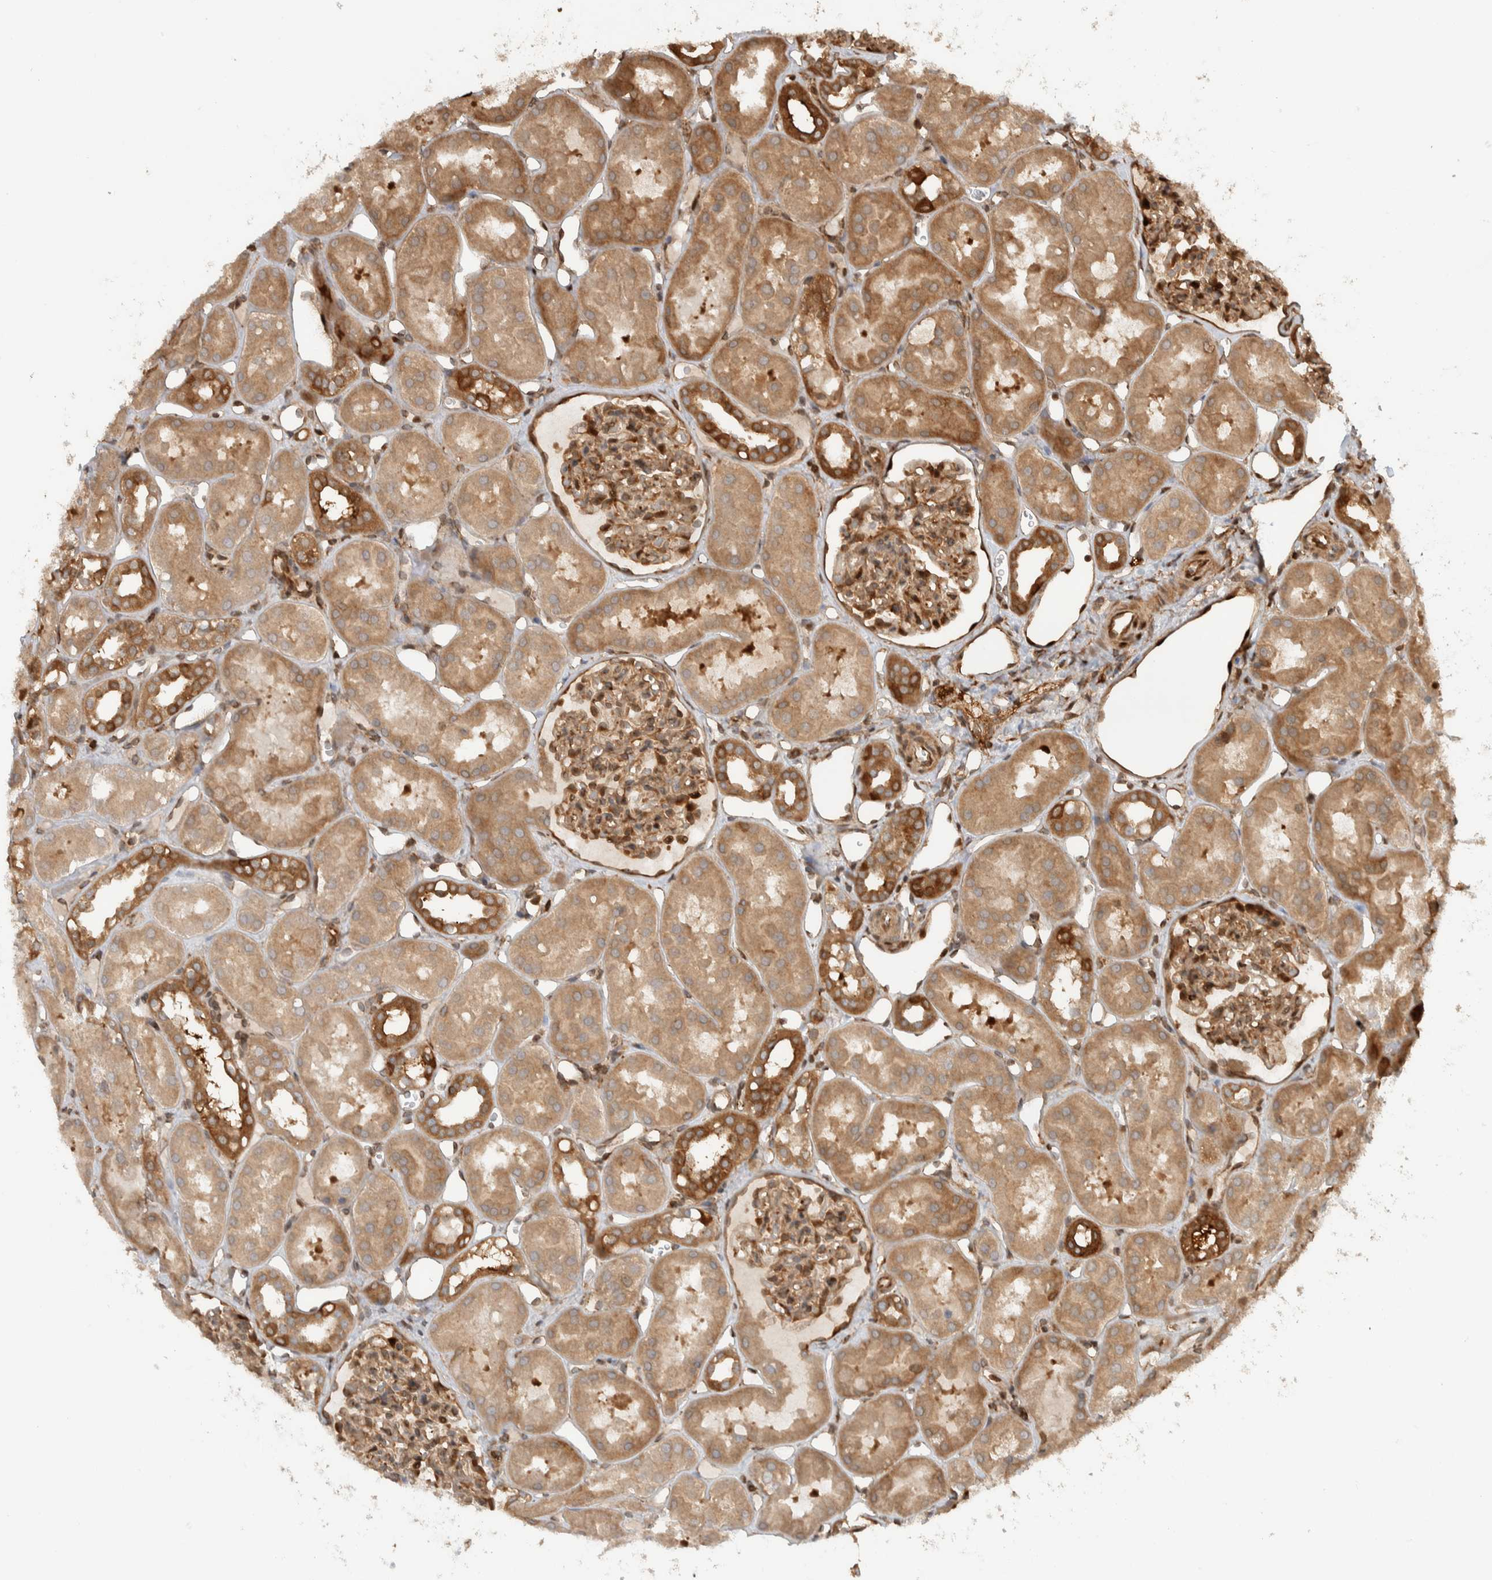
{"staining": {"intensity": "moderate", "quantity": ">75%", "location": "cytoplasmic/membranous"}, "tissue": "kidney", "cell_type": "Cells in glomeruli", "image_type": "normal", "snomed": [{"axis": "morphology", "description": "Normal tissue, NOS"}, {"axis": "topography", "description": "Kidney"}], "caption": "A high-resolution histopathology image shows immunohistochemistry (IHC) staining of benign kidney, which exhibits moderate cytoplasmic/membranous expression in about >75% of cells in glomeruli. (DAB (3,3'-diaminobenzidine) IHC, brown staining for protein, blue staining for nuclei).", "gene": "CNTROB", "patient": {"sex": "male", "age": 16}}